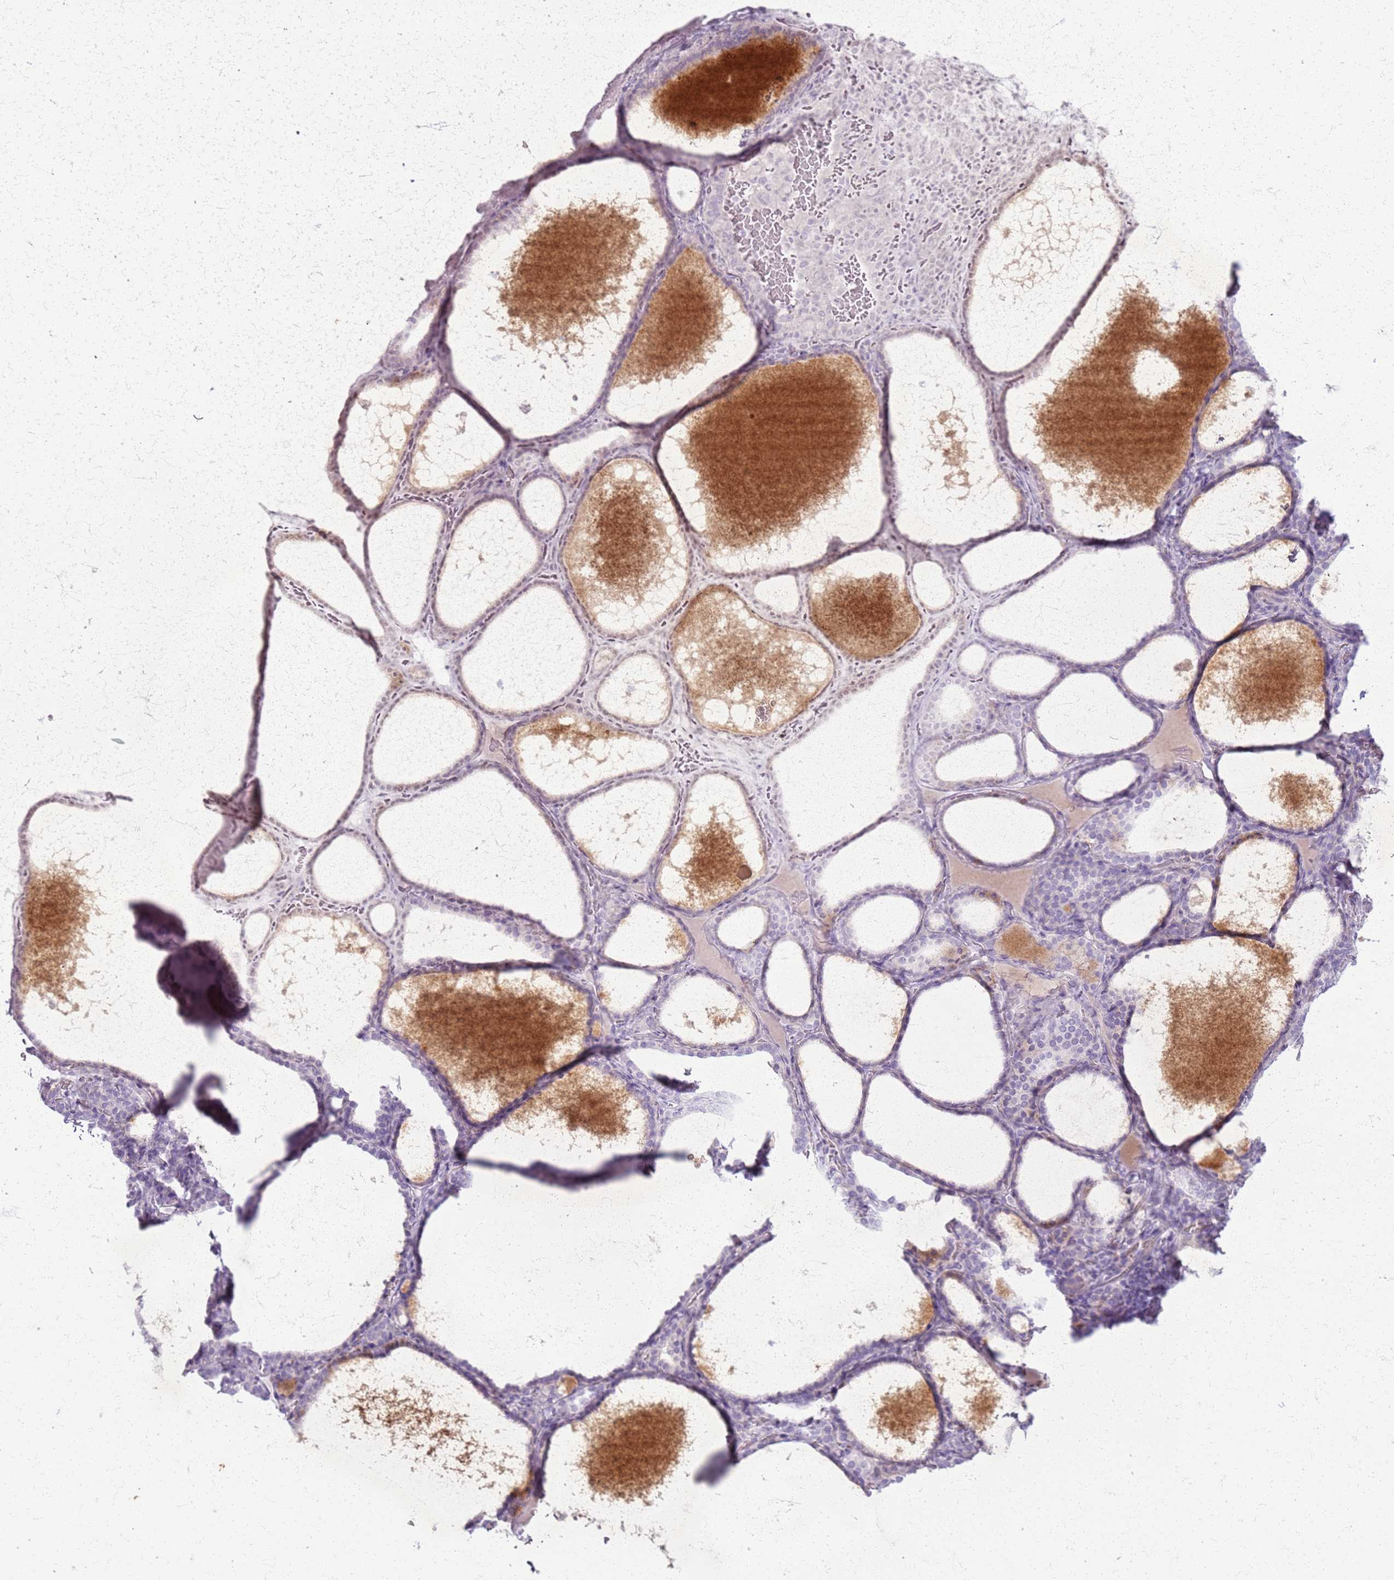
{"staining": {"intensity": "weak", "quantity": "<25%", "location": "cytoplasmic/membranous"}, "tissue": "thyroid gland", "cell_type": "Glandular cells", "image_type": "normal", "snomed": [{"axis": "morphology", "description": "Normal tissue, NOS"}, {"axis": "topography", "description": "Thyroid gland"}], "caption": "Thyroid gland stained for a protein using immunohistochemistry displays no positivity glandular cells.", "gene": "CSRP3", "patient": {"sex": "female", "age": 39}}